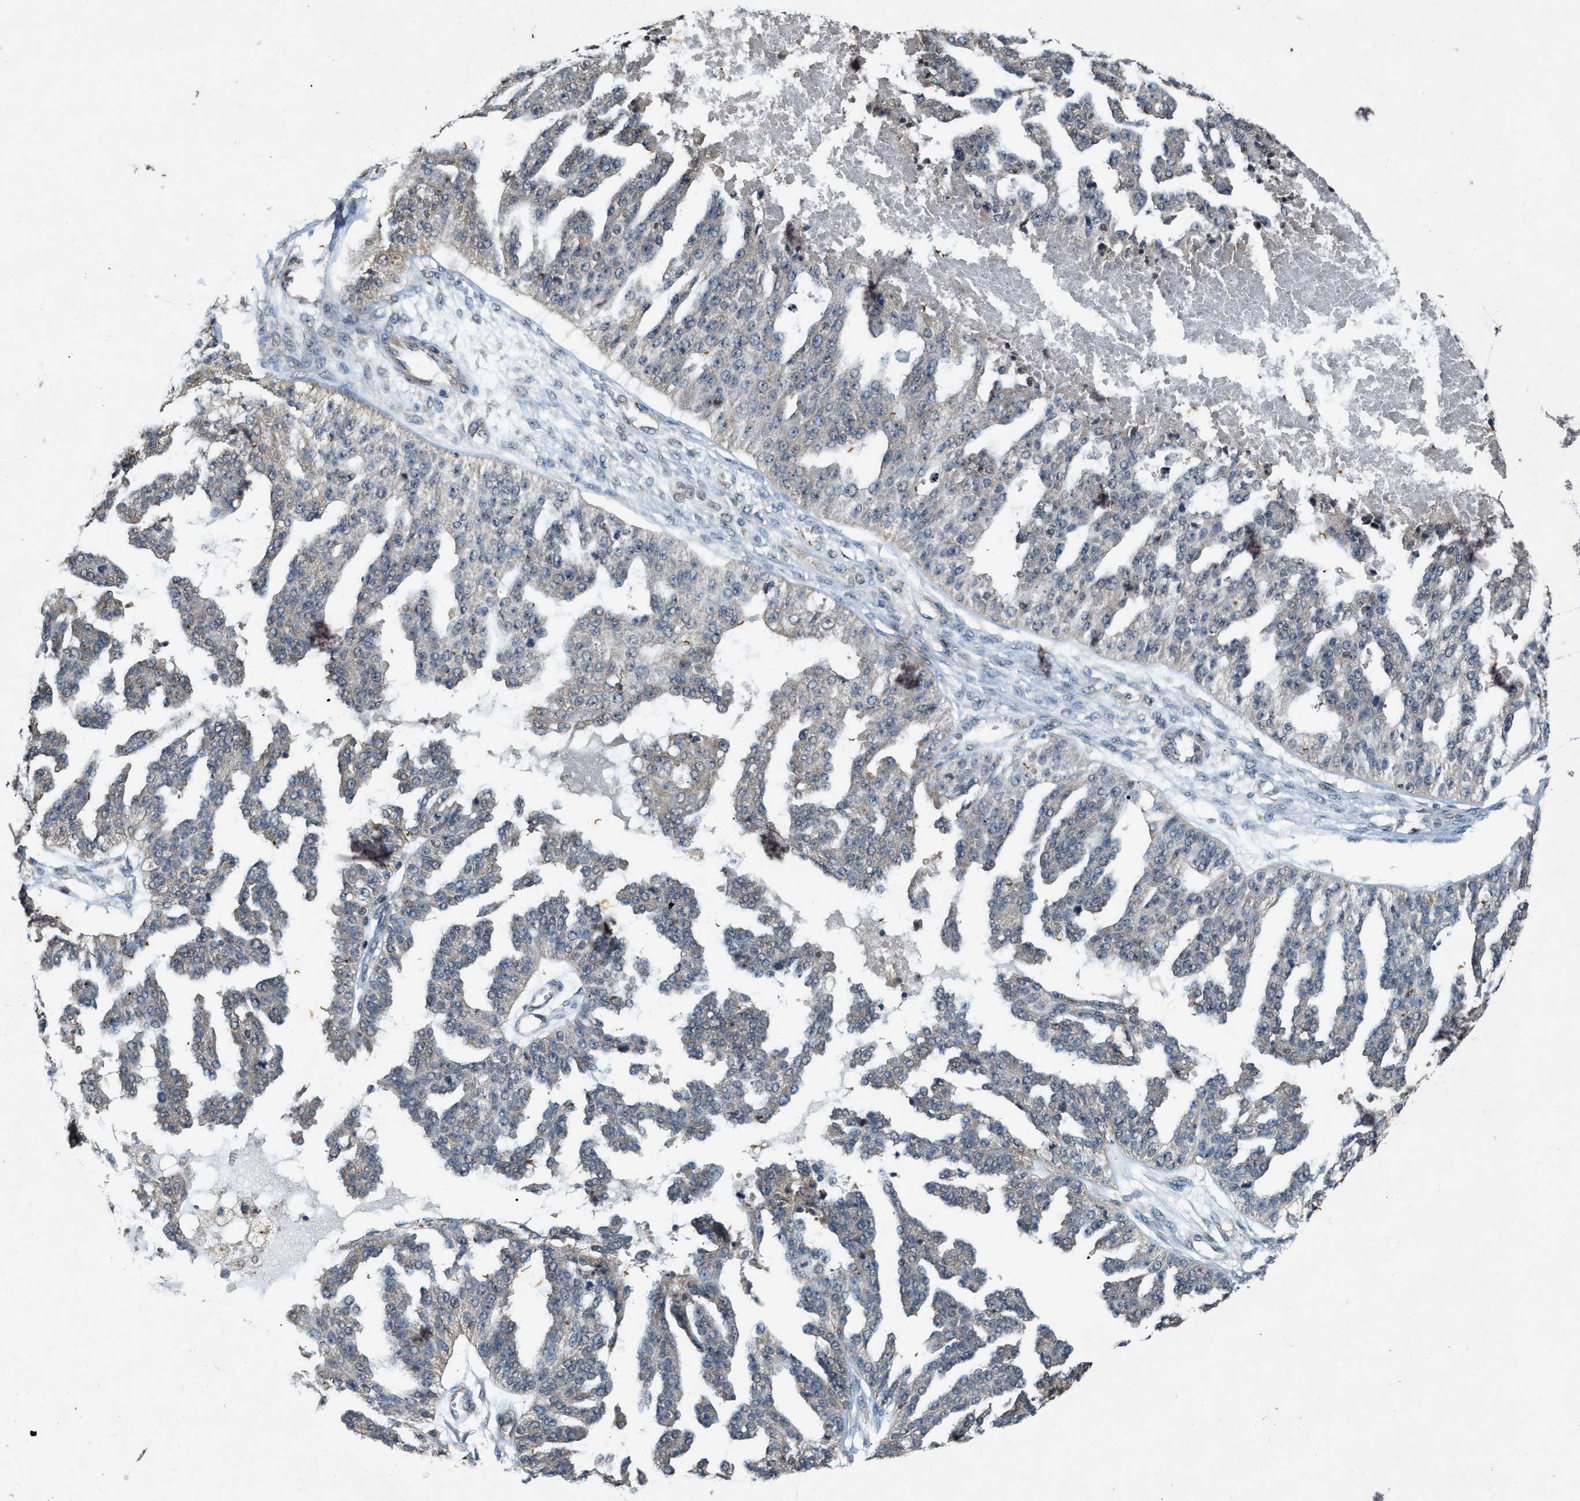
{"staining": {"intensity": "negative", "quantity": "none", "location": "none"}, "tissue": "ovarian cancer", "cell_type": "Tumor cells", "image_type": "cancer", "snomed": [{"axis": "morphology", "description": "Cystadenocarcinoma, serous, NOS"}, {"axis": "topography", "description": "Ovary"}], "caption": "High power microscopy image of an immunohistochemistry histopathology image of serous cystadenocarcinoma (ovarian), revealing no significant positivity in tumor cells.", "gene": "KIF21A", "patient": {"sex": "female", "age": 58}}